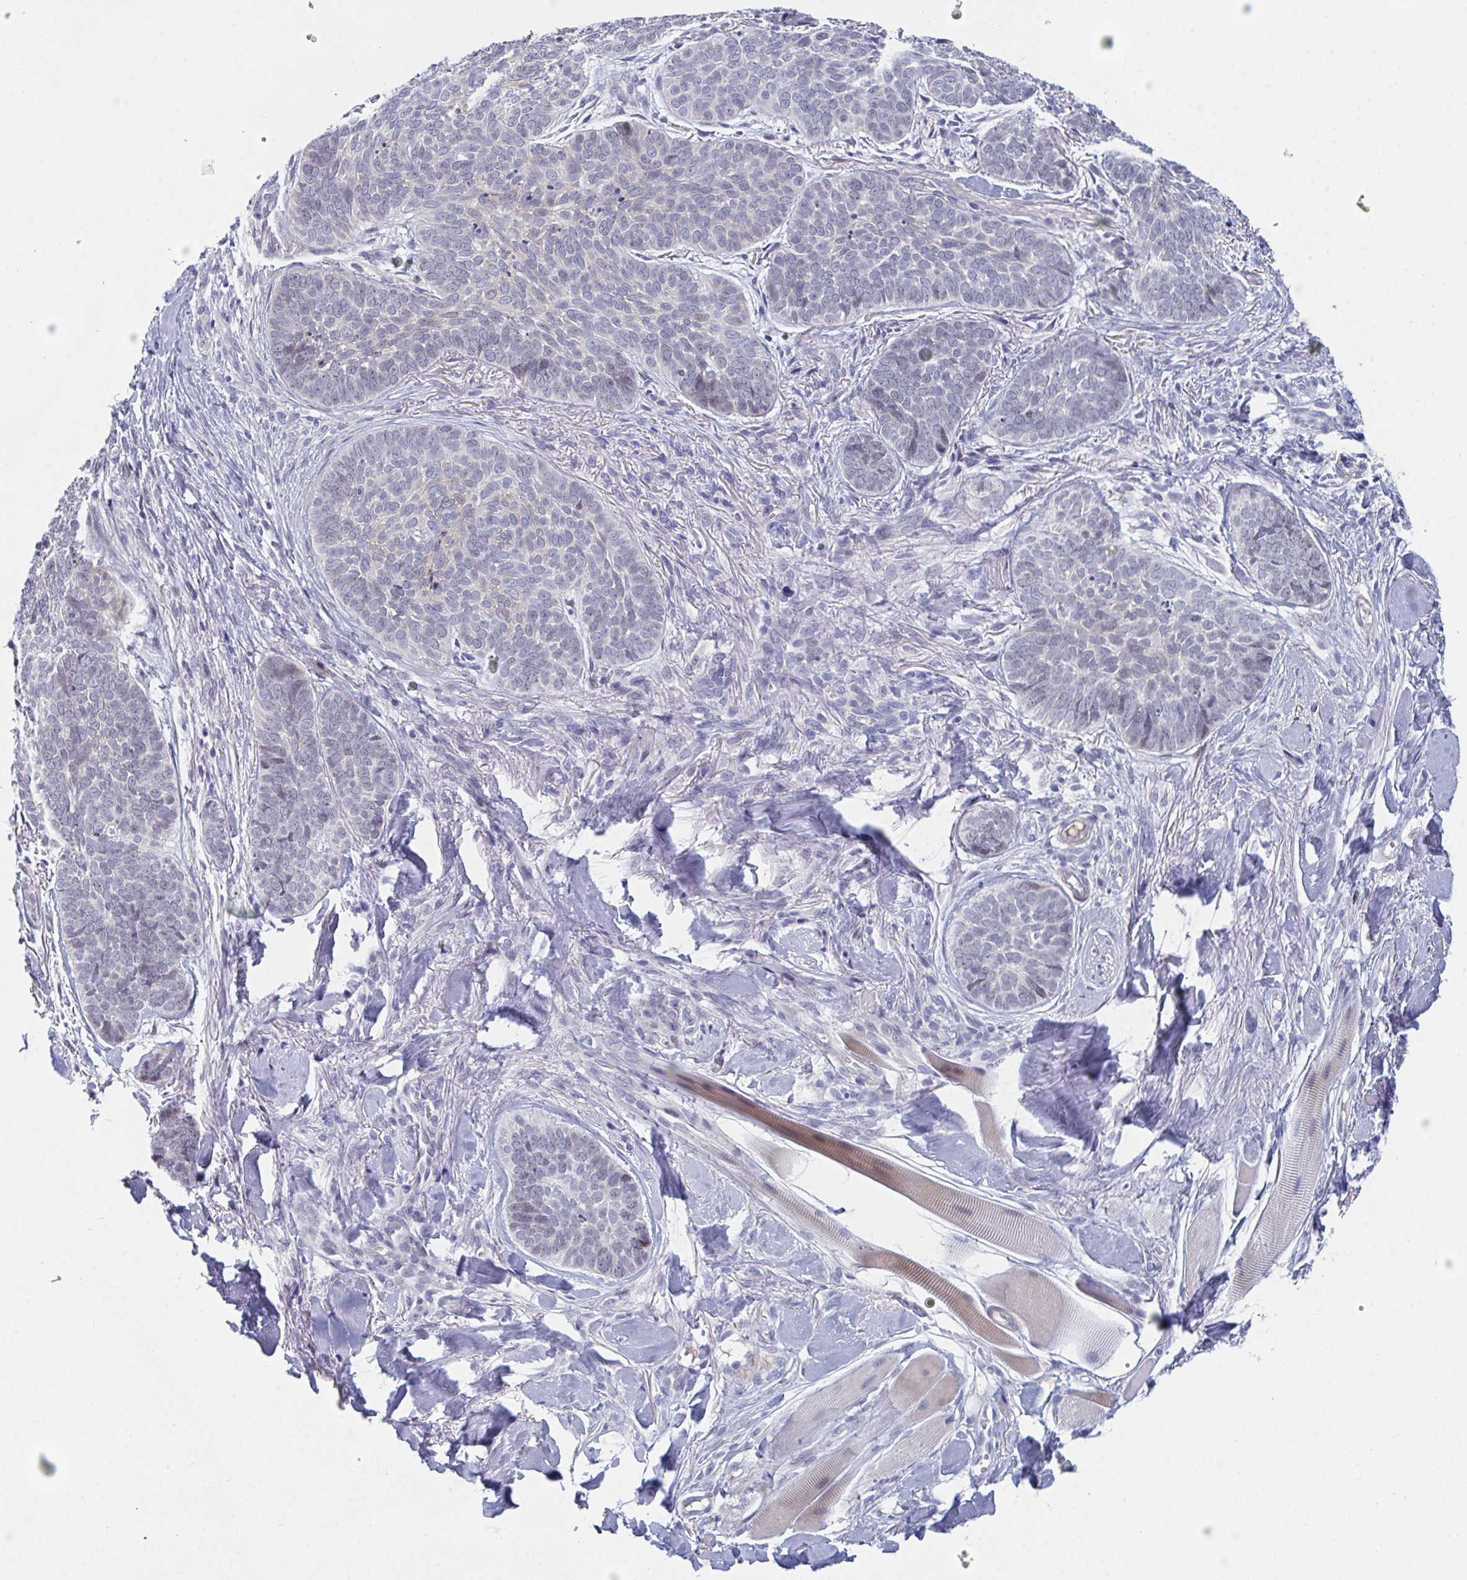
{"staining": {"intensity": "negative", "quantity": "none", "location": "none"}, "tissue": "skin cancer", "cell_type": "Tumor cells", "image_type": "cancer", "snomed": [{"axis": "morphology", "description": "Basal cell carcinoma"}, {"axis": "topography", "description": "Skin"}, {"axis": "topography", "description": "Skin of nose"}], "caption": "Image shows no significant protein positivity in tumor cells of skin cancer. (DAB immunohistochemistry (IHC) visualized using brightfield microscopy, high magnification).", "gene": "CENPT", "patient": {"sex": "female", "age": 81}}